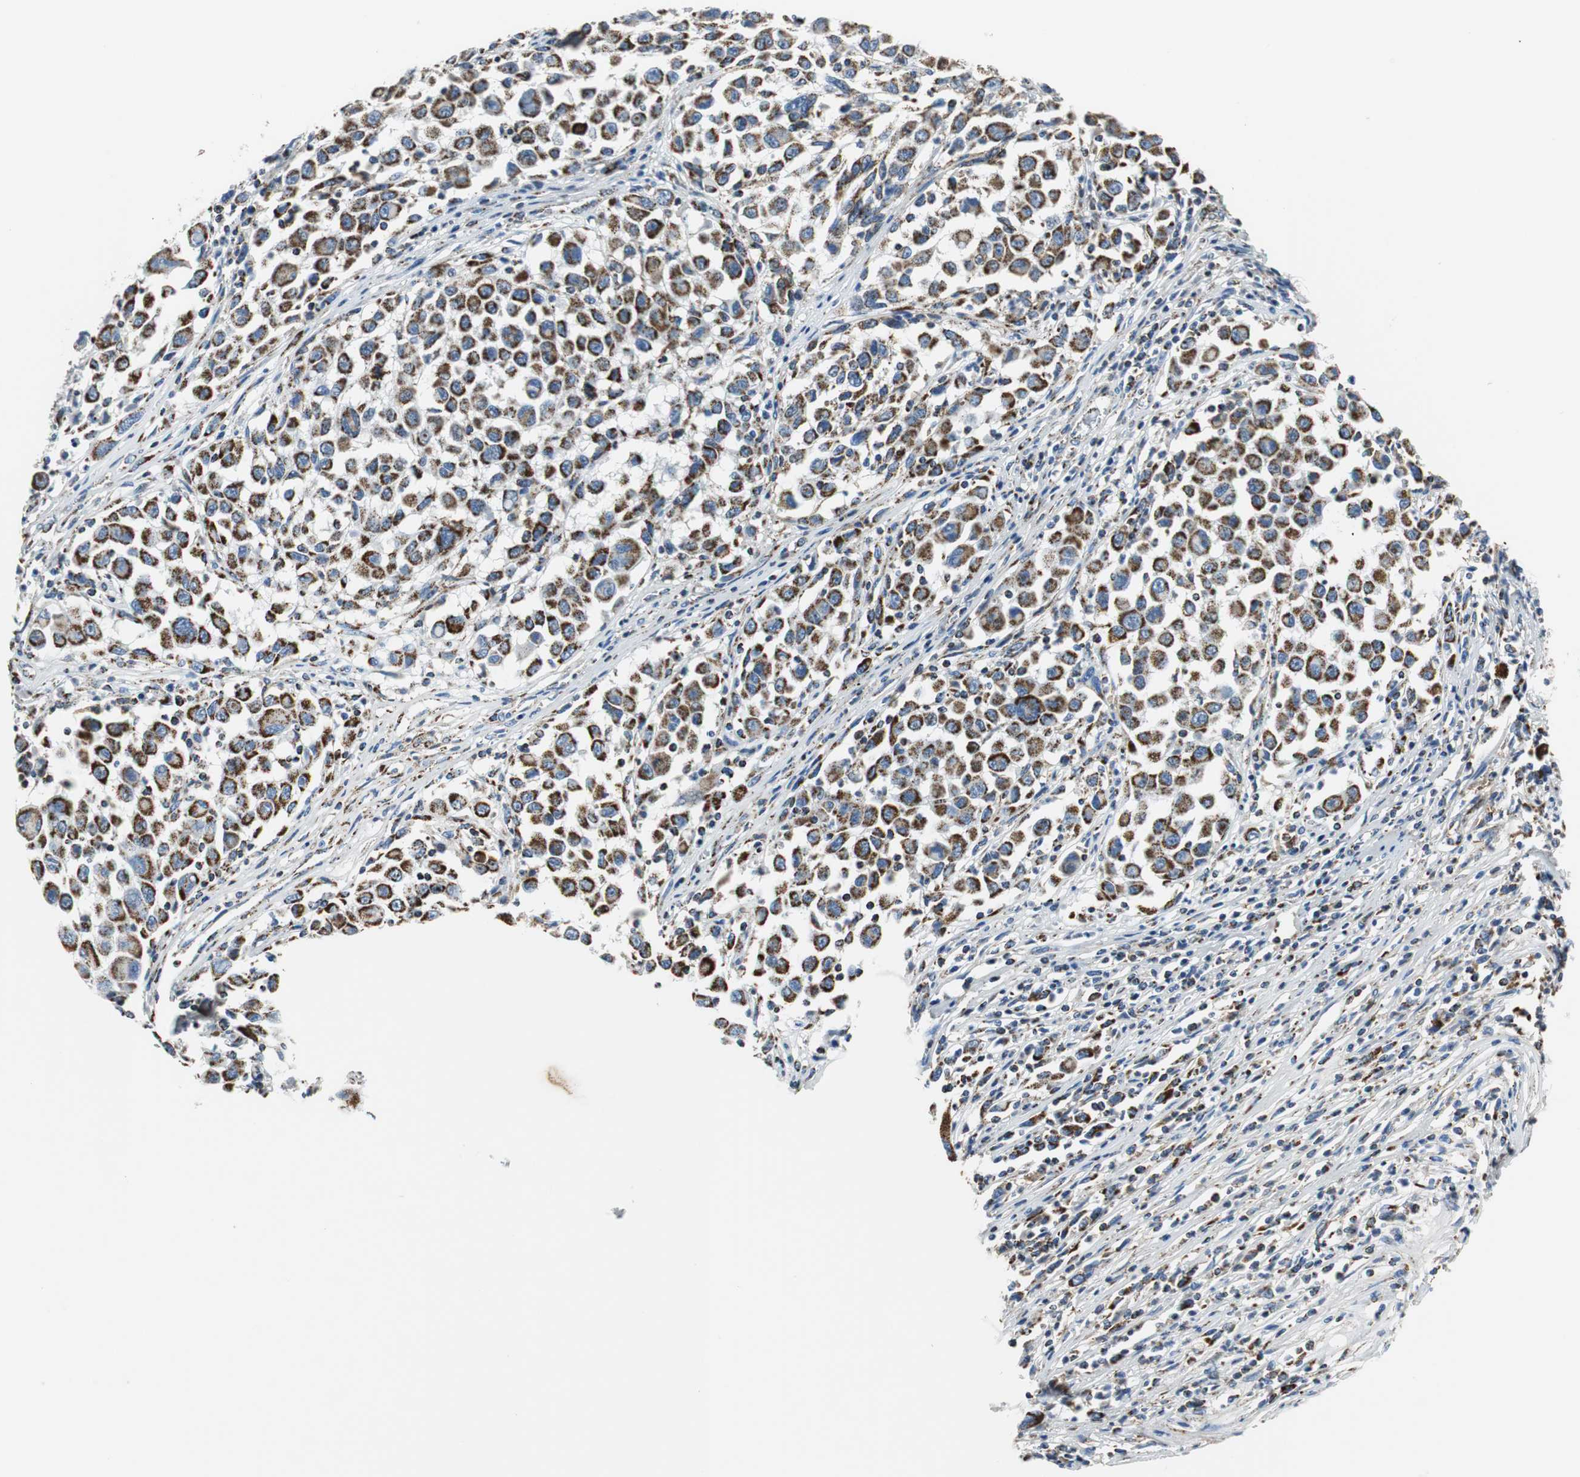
{"staining": {"intensity": "strong", "quantity": ">75%", "location": "cytoplasmic/membranous"}, "tissue": "melanoma", "cell_type": "Tumor cells", "image_type": "cancer", "snomed": [{"axis": "morphology", "description": "Malignant melanoma, Metastatic site"}, {"axis": "topography", "description": "Lymph node"}], "caption": "Tumor cells demonstrate strong cytoplasmic/membranous staining in about >75% of cells in melanoma.", "gene": "C1QTNF7", "patient": {"sex": "male", "age": 61}}